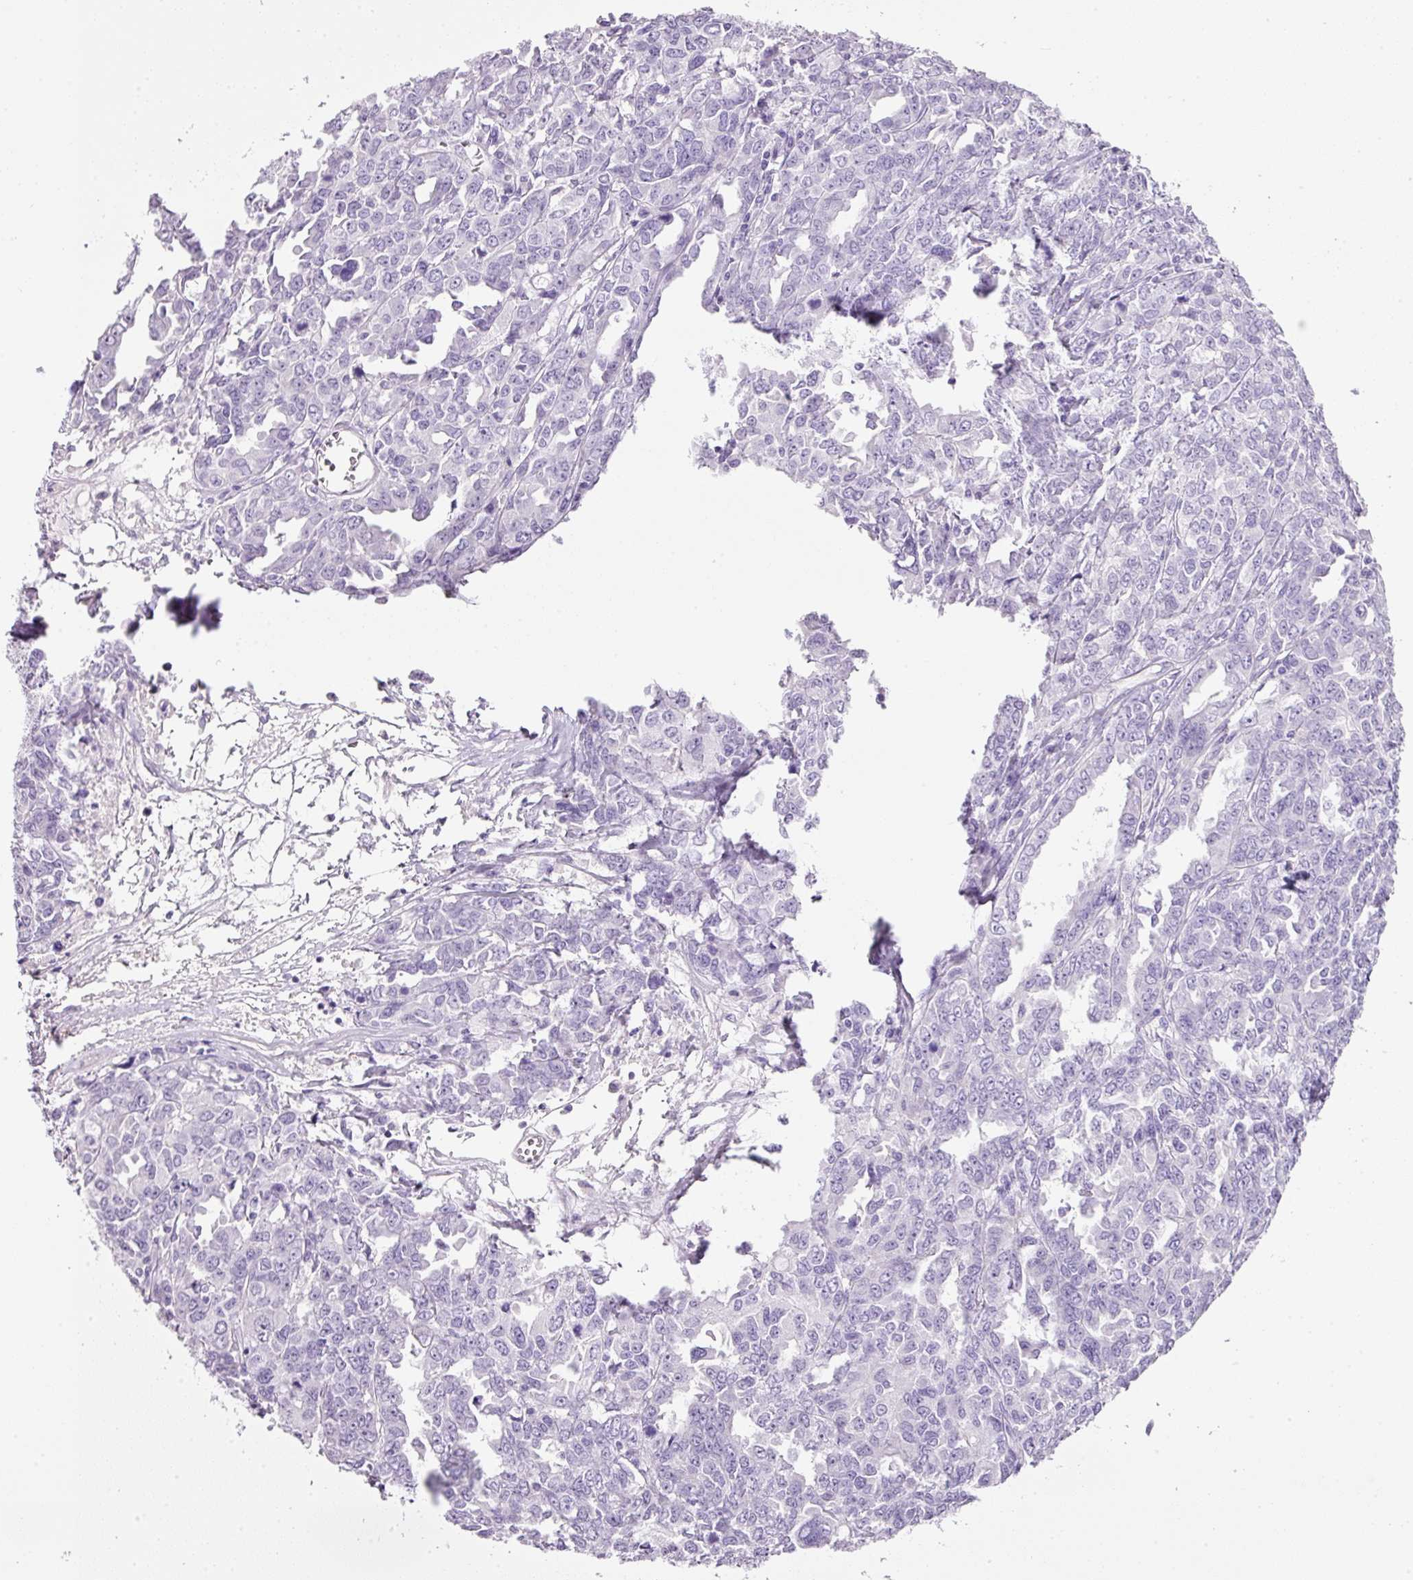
{"staining": {"intensity": "negative", "quantity": "none", "location": "none"}, "tissue": "ovarian cancer", "cell_type": "Tumor cells", "image_type": "cancer", "snomed": [{"axis": "morphology", "description": "Adenocarcinoma, NOS"}, {"axis": "morphology", "description": "Carcinoma, endometroid"}, {"axis": "topography", "description": "Ovary"}], "caption": "Human ovarian adenocarcinoma stained for a protein using immunohistochemistry (IHC) displays no staining in tumor cells.", "gene": "BSND", "patient": {"sex": "female", "age": 72}}